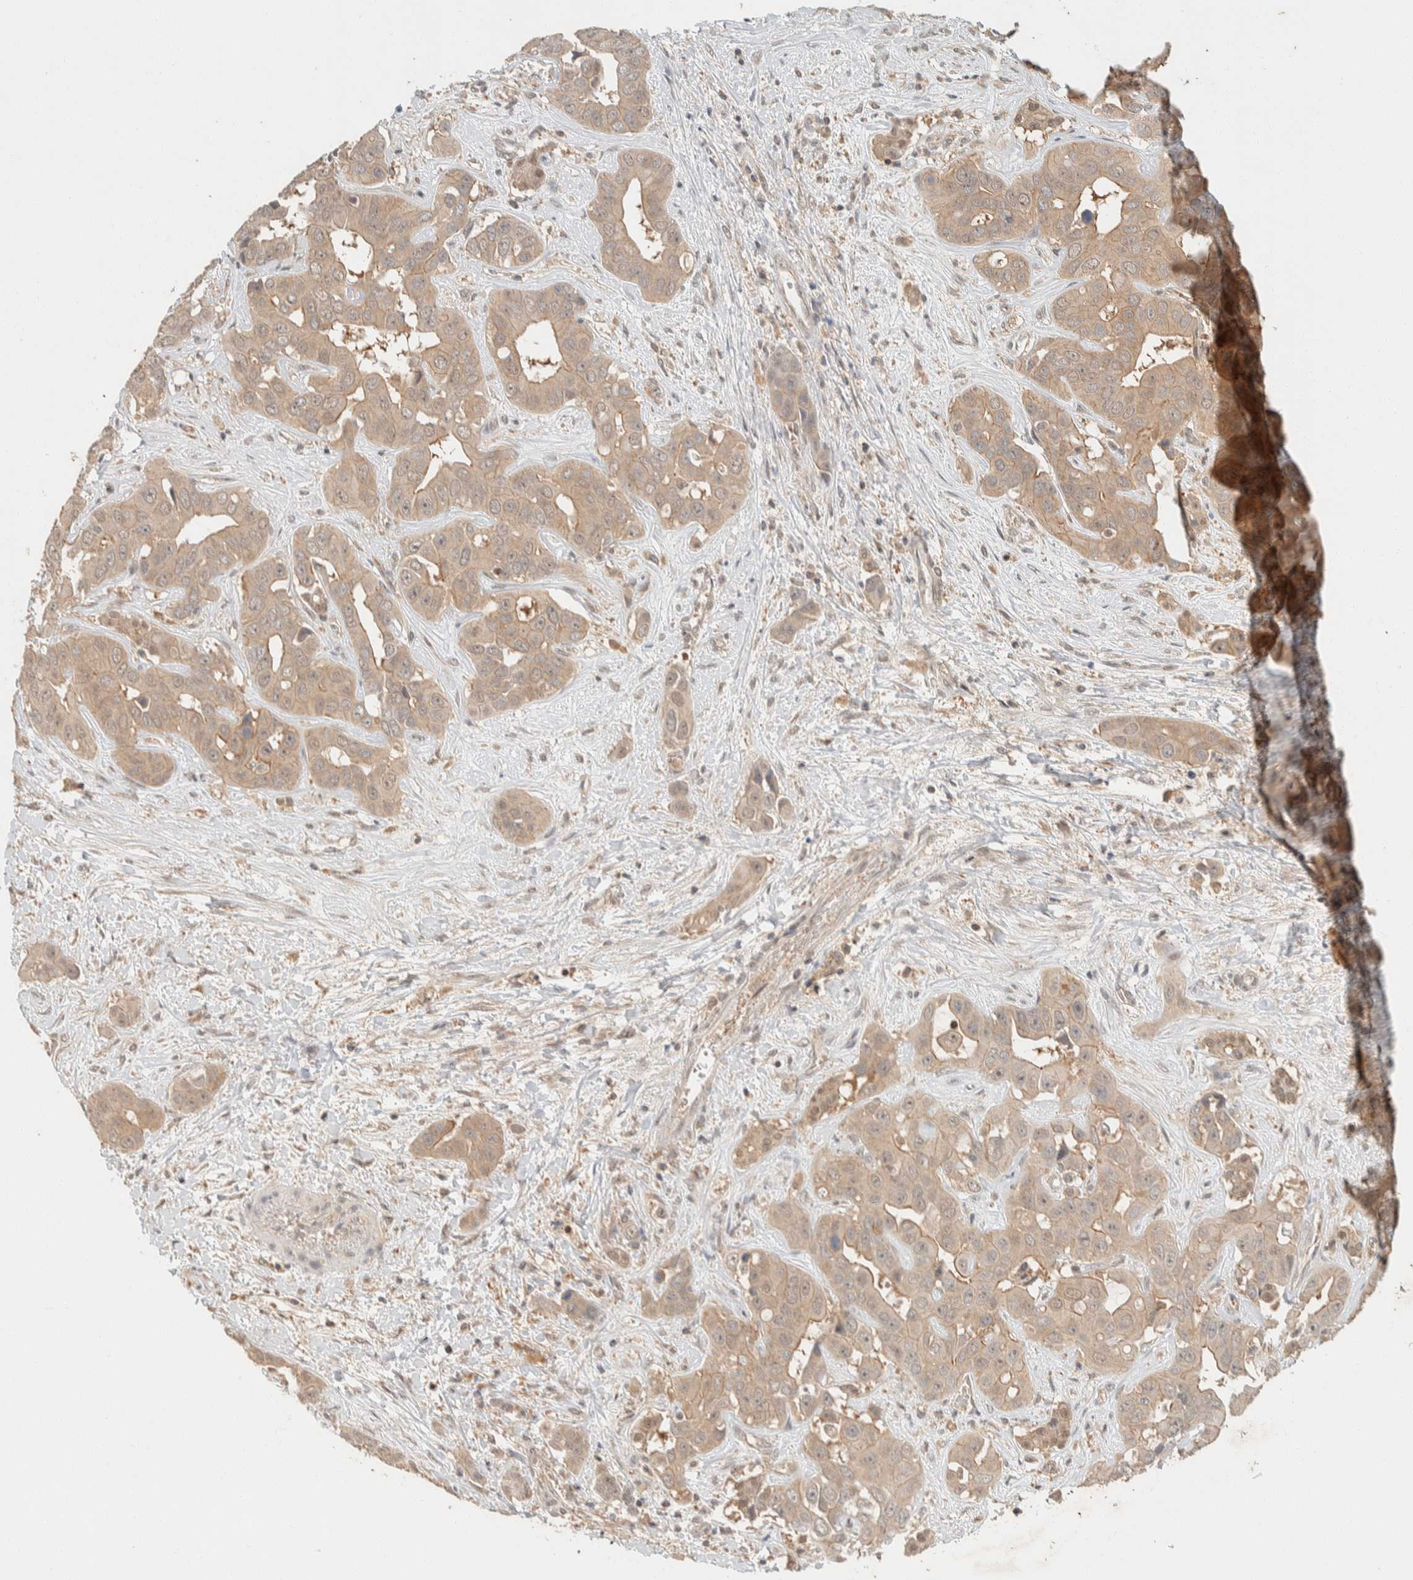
{"staining": {"intensity": "weak", "quantity": ">75%", "location": "cytoplasmic/membranous,nuclear"}, "tissue": "liver cancer", "cell_type": "Tumor cells", "image_type": "cancer", "snomed": [{"axis": "morphology", "description": "Cholangiocarcinoma"}, {"axis": "topography", "description": "Liver"}], "caption": "About >75% of tumor cells in liver cancer exhibit weak cytoplasmic/membranous and nuclear protein staining as visualized by brown immunohistochemical staining.", "gene": "ZNF567", "patient": {"sex": "female", "age": 52}}